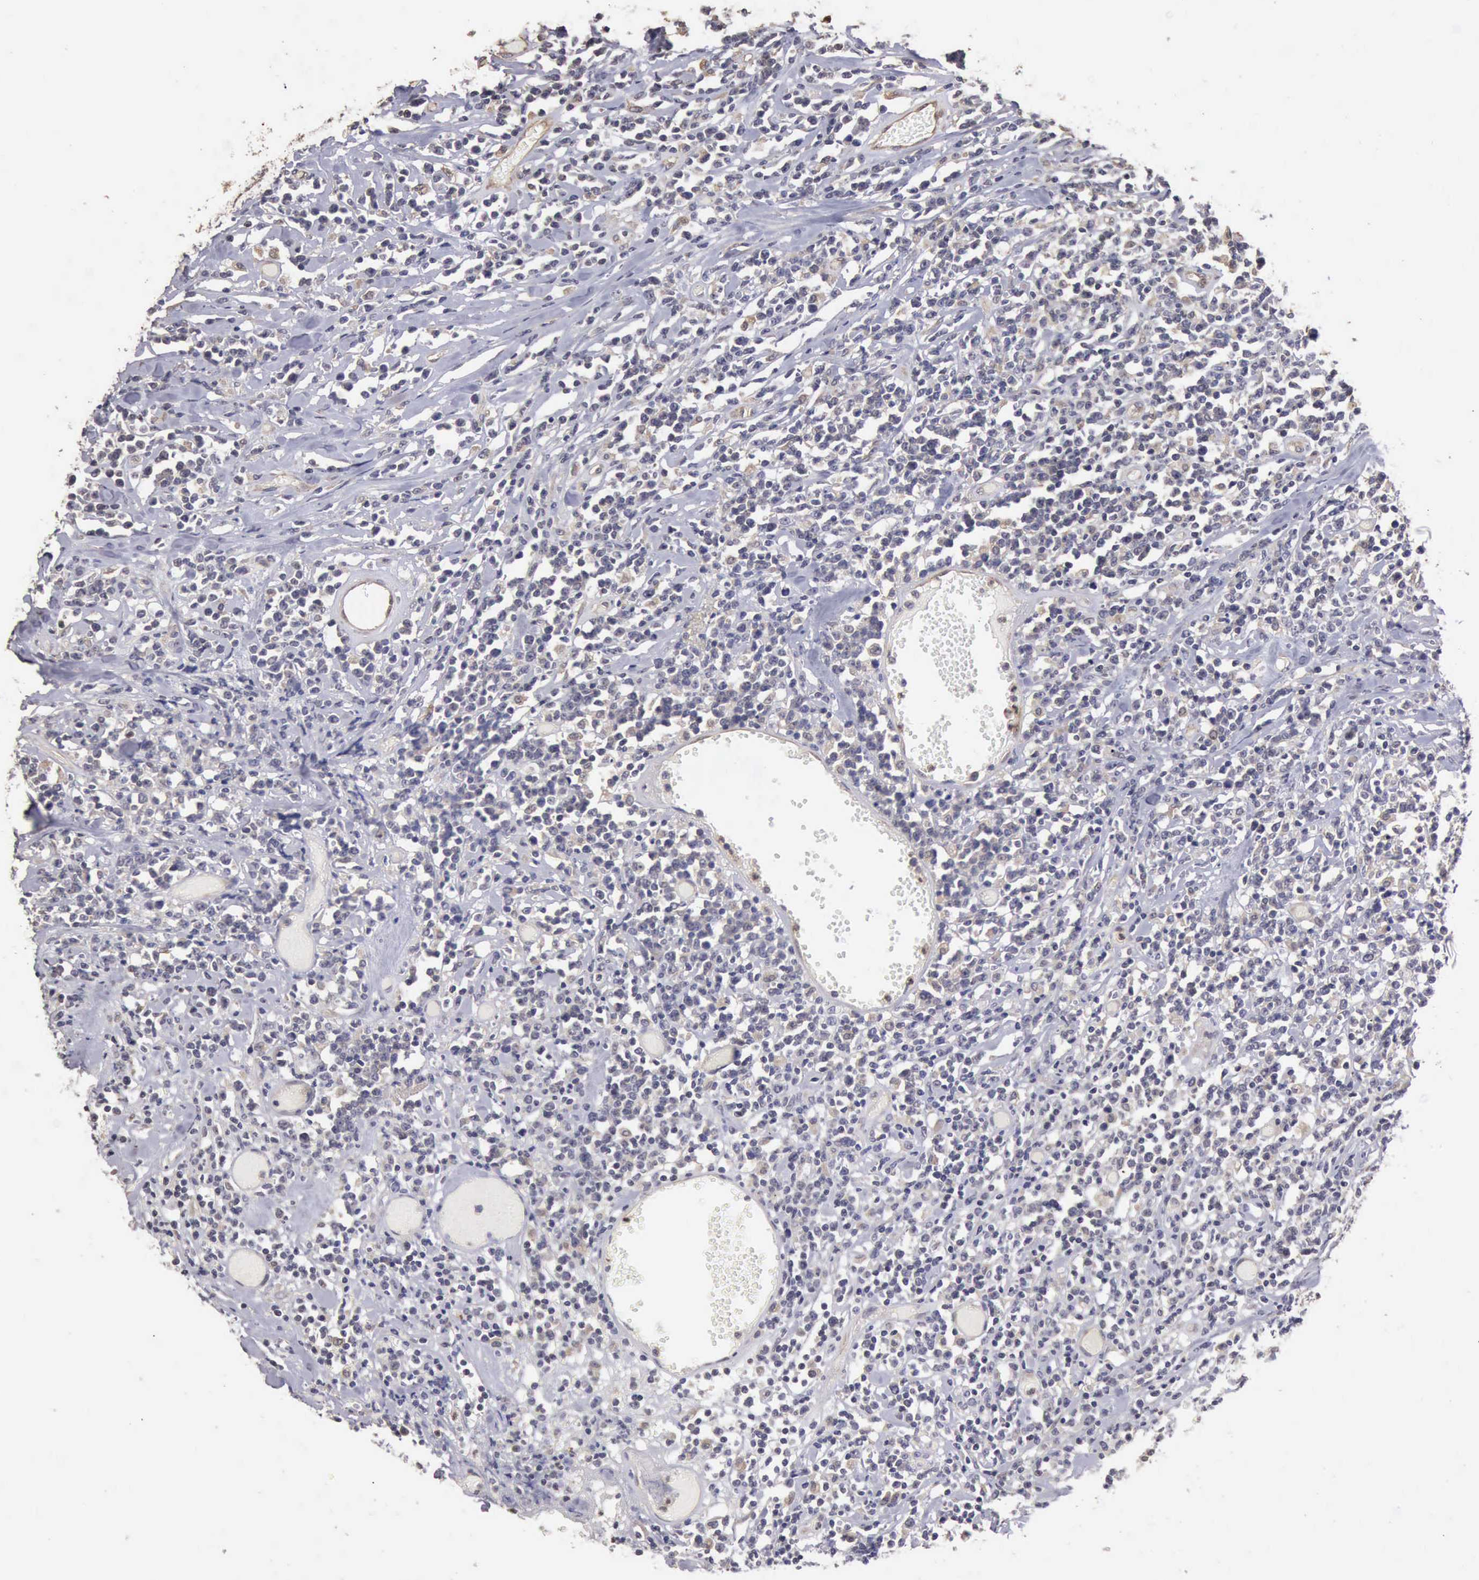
{"staining": {"intensity": "negative", "quantity": "none", "location": "none"}, "tissue": "lymphoma", "cell_type": "Tumor cells", "image_type": "cancer", "snomed": [{"axis": "morphology", "description": "Malignant lymphoma, non-Hodgkin's type, High grade"}, {"axis": "topography", "description": "Colon"}], "caption": "Immunohistochemistry photomicrograph of neoplastic tissue: human high-grade malignant lymphoma, non-Hodgkin's type stained with DAB exhibits no significant protein expression in tumor cells.", "gene": "BMX", "patient": {"sex": "male", "age": 82}}